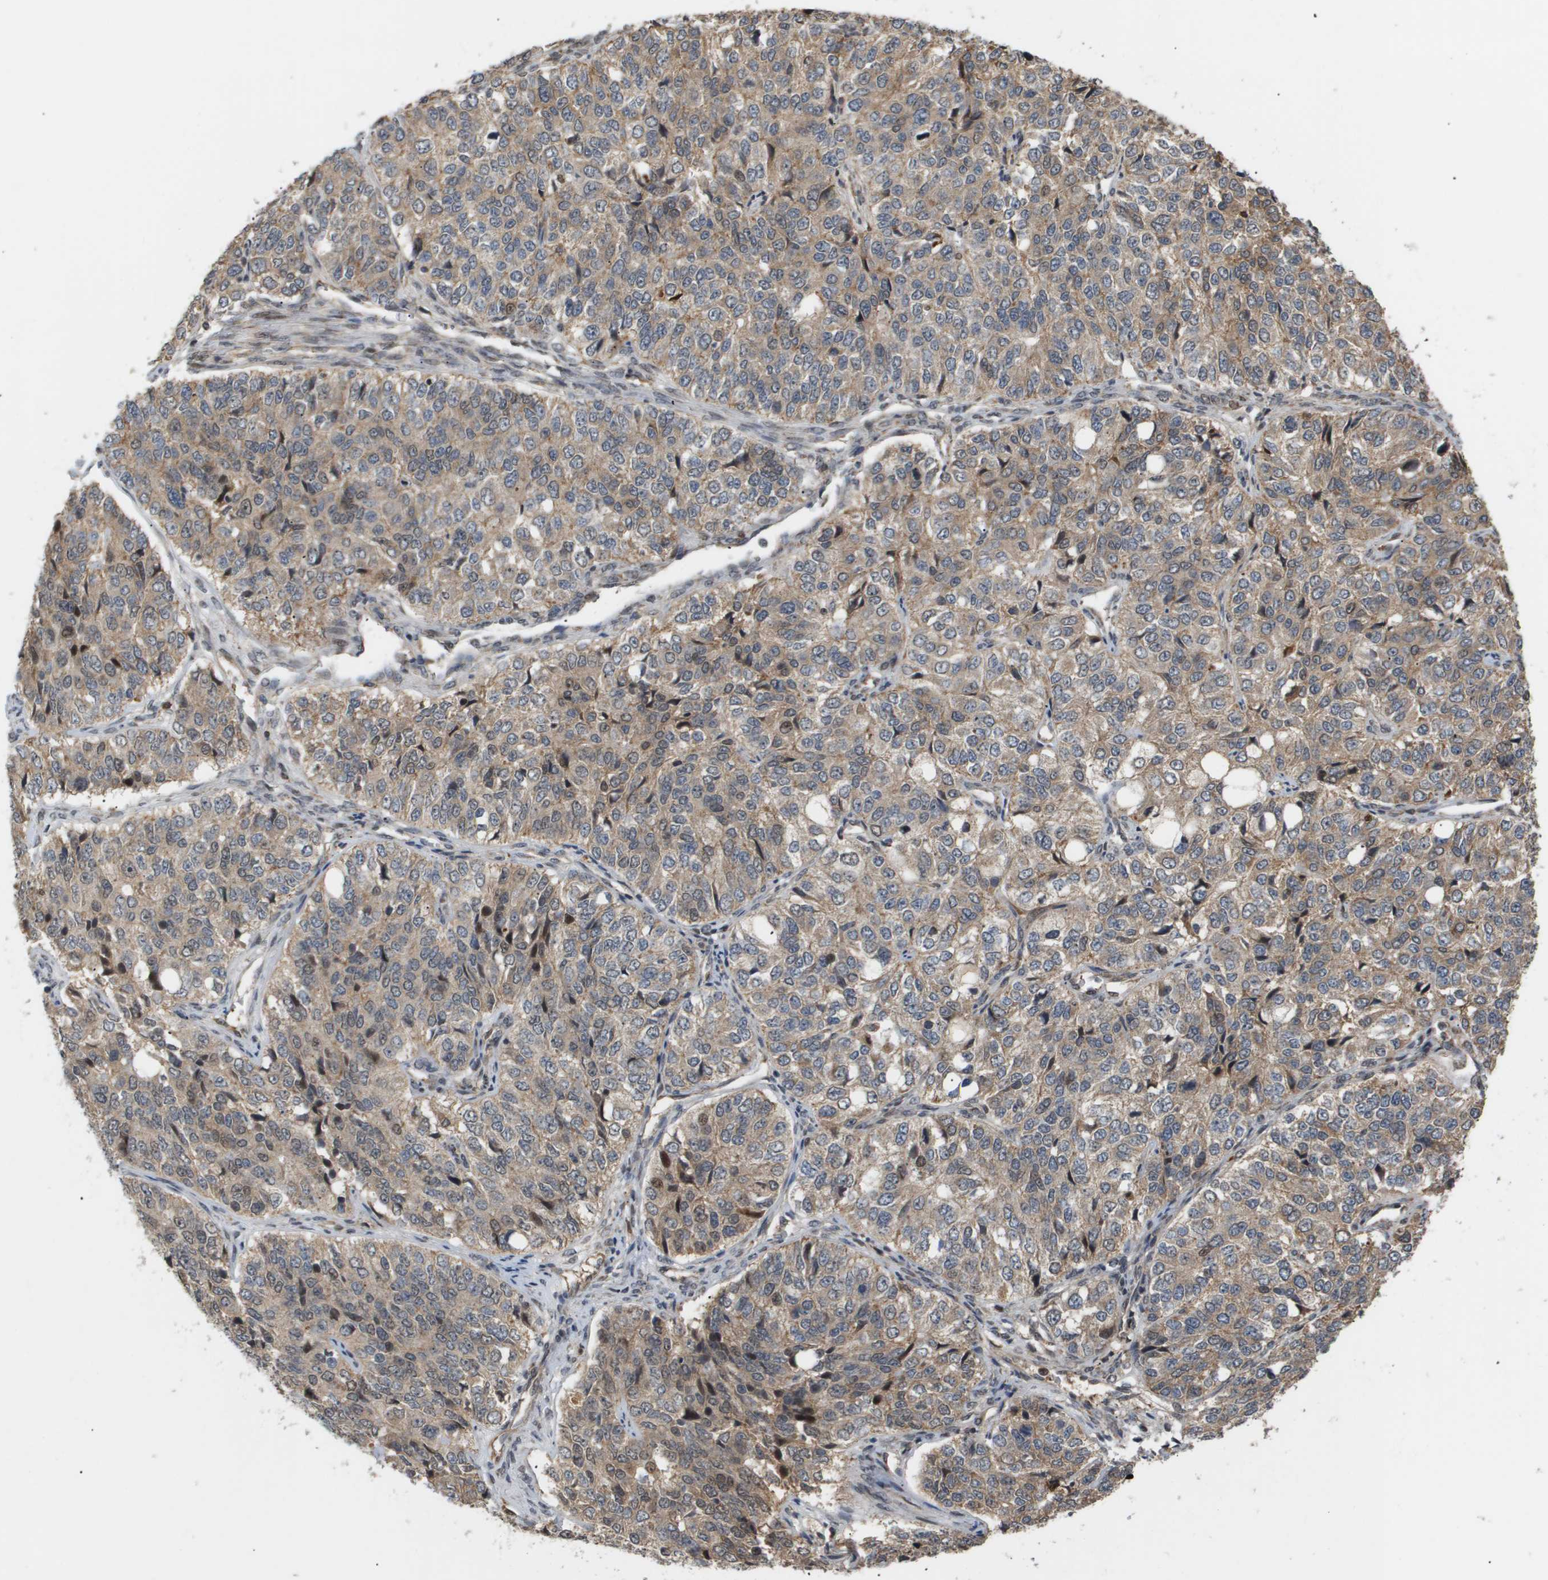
{"staining": {"intensity": "weak", "quantity": ">75%", "location": "cytoplasmic/membranous"}, "tissue": "ovarian cancer", "cell_type": "Tumor cells", "image_type": "cancer", "snomed": [{"axis": "morphology", "description": "Carcinoma, endometroid"}, {"axis": "topography", "description": "Ovary"}], "caption": "There is low levels of weak cytoplasmic/membranous expression in tumor cells of ovarian endometroid carcinoma, as demonstrated by immunohistochemical staining (brown color).", "gene": "PDGFB", "patient": {"sex": "female", "age": 51}}